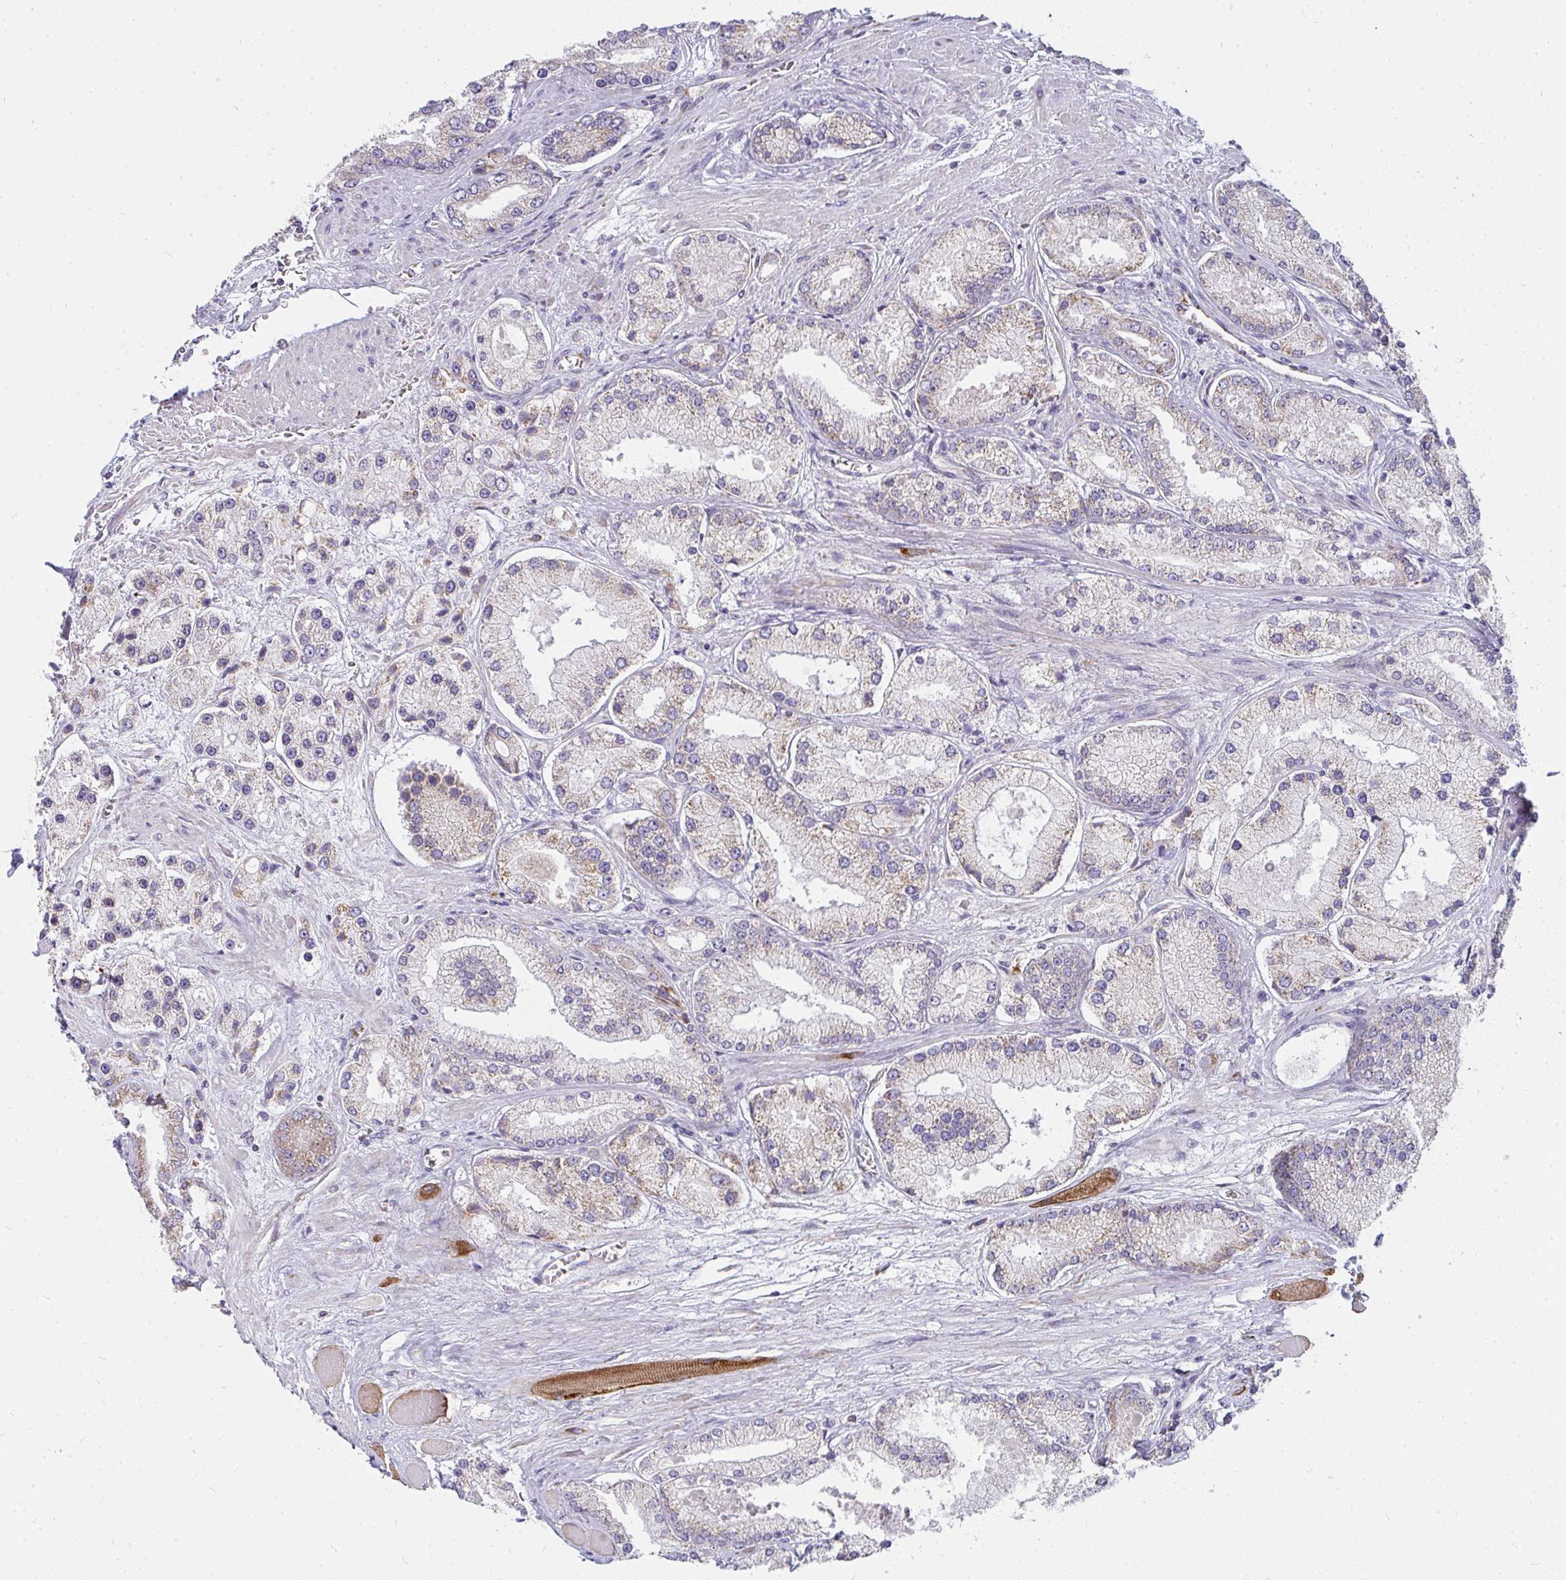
{"staining": {"intensity": "weak", "quantity": "<25%", "location": "cytoplasmic/membranous"}, "tissue": "prostate cancer", "cell_type": "Tumor cells", "image_type": "cancer", "snomed": [{"axis": "morphology", "description": "Adenocarcinoma, High grade"}, {"axis": "topography", "description": "Prostate"}], "caption": "IHC of human prostate cancer shows no expression in tumor cells.", "gene": "FAHD1", "patient": {"sex": "male", "age": 67}}